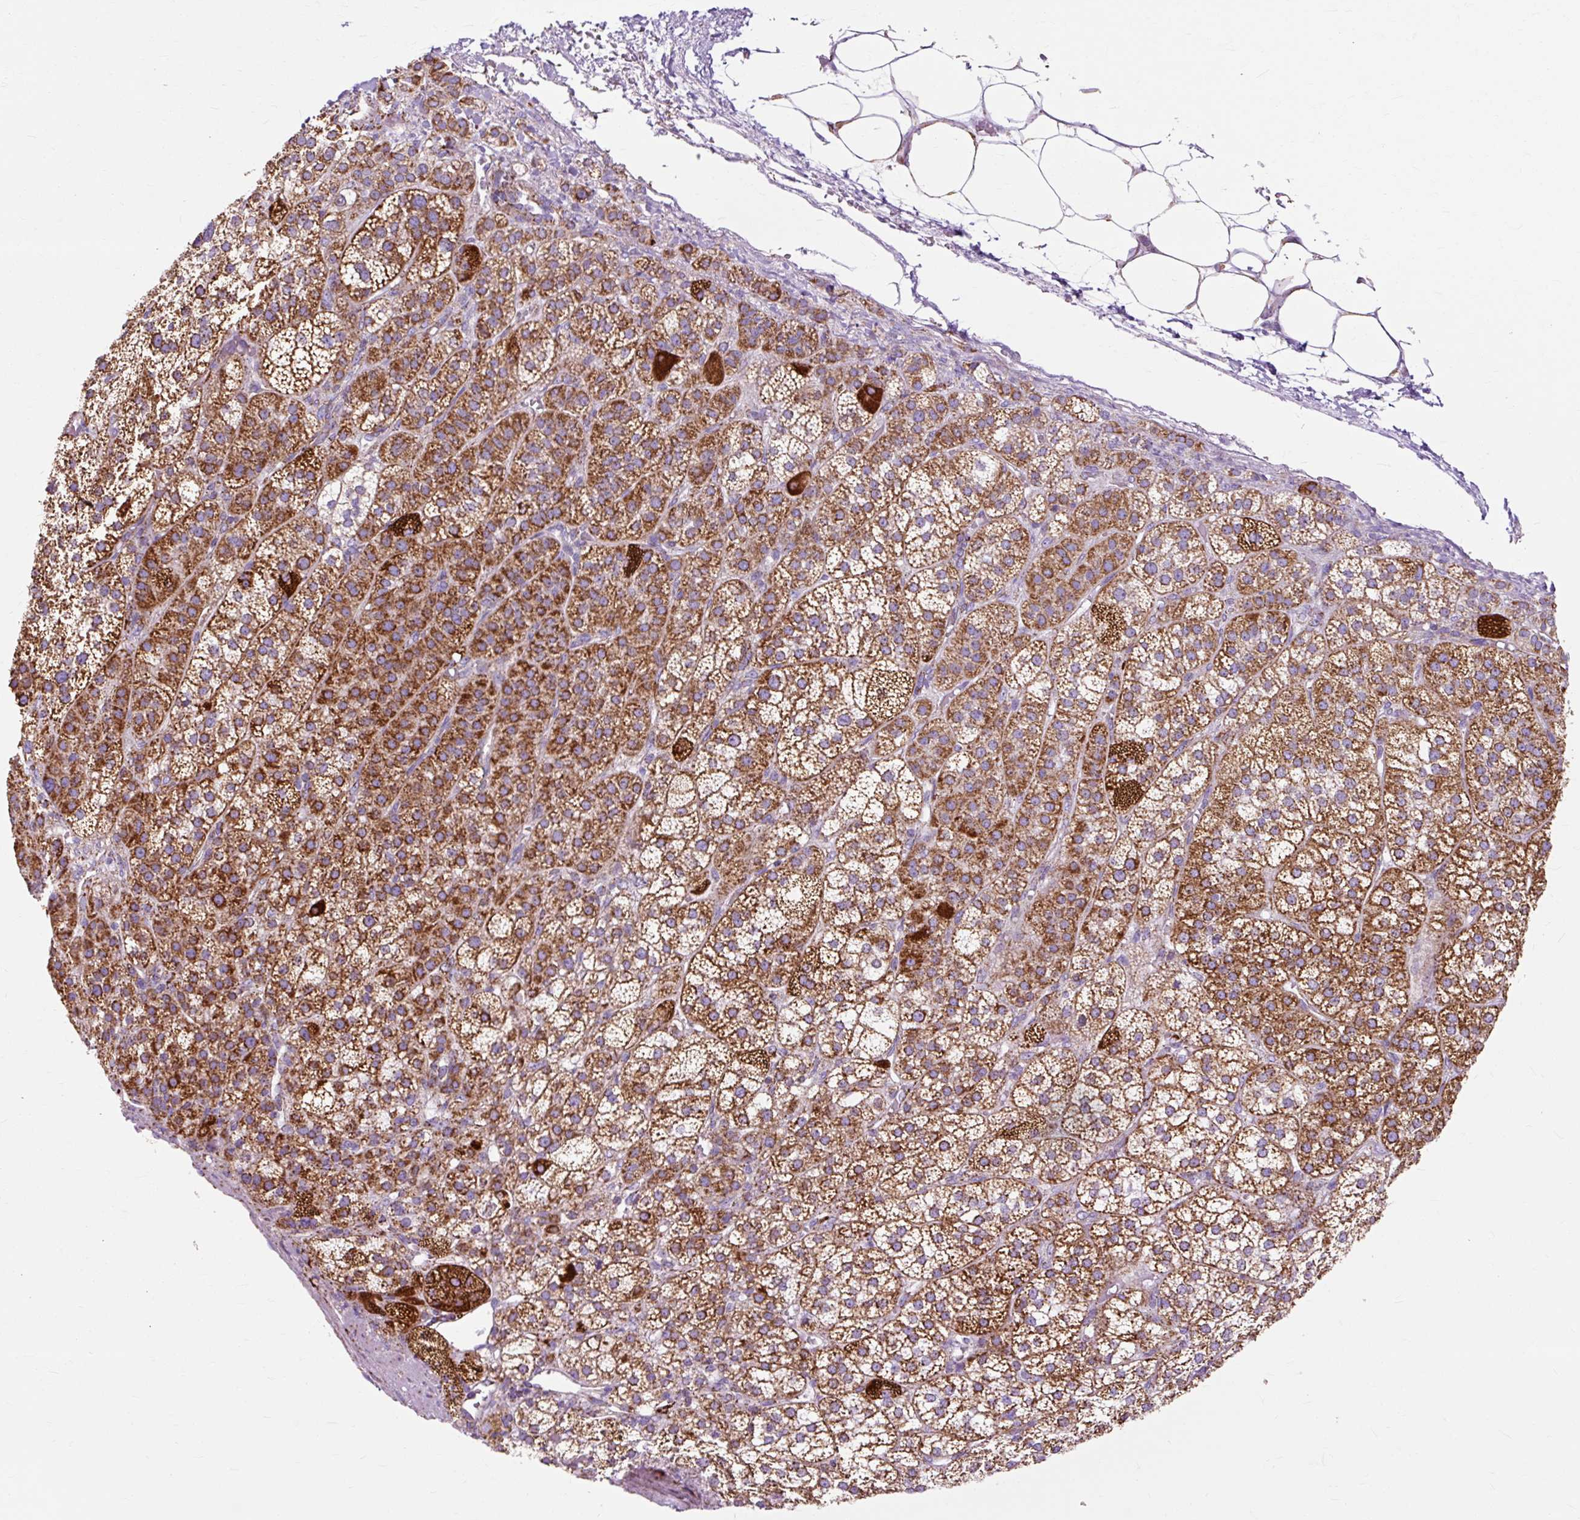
{"staining": {"intensity": "strong", "quantity": ">75%", "location": "cytoplasmic/membranous"}, "tissue": "adrenal gland", "cell_type": "Glandular cells", "image_type": "normal", "snomed": [{"axis": "morphology", "description": "Normal tissue, NOS"}, {"axis": "topography", "description": "Adrenal gland"}], "caption": "Adrenal gland stained for a protein (brown) displays strong cytoplasmic/membranous positive positivity in approximately >75% of glandular cells.", "gene": "DLAT", "patient": {"sex": "female", "age": 60}}